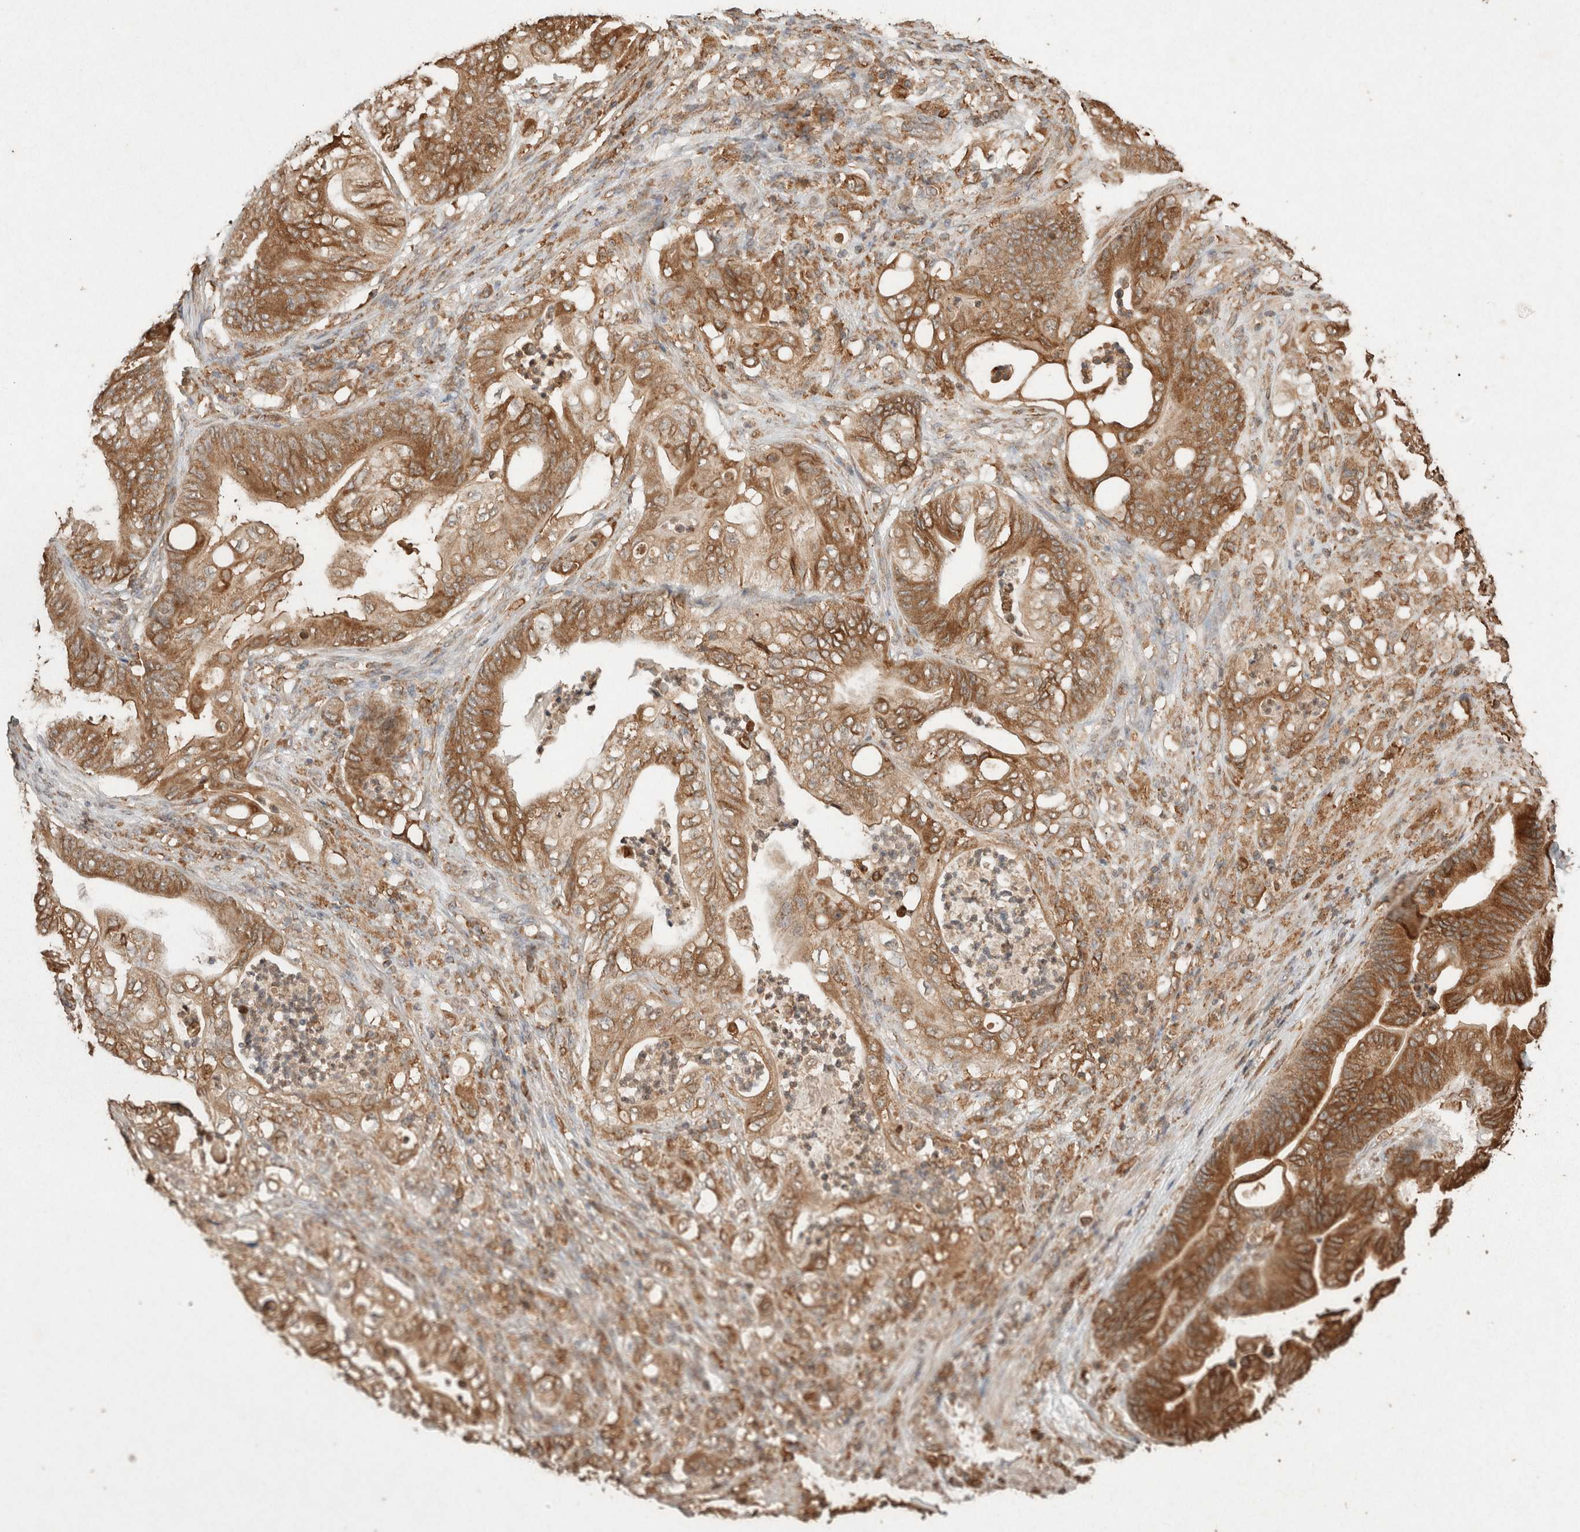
{"staining": {"intensity": "moderate", "quantity": ">75%", "location": "cytoplasmic/membranous"}, "tissue": "stomach cancer", "cell_type": "Tumor cells", "image_type": "cancer", "snomed": [{"axis": "morphology", "description": "Adenocarcinoma, NOS"}, {"axis": "topography", "description": "Stomach"}], "caption": "Human stomach cancer stained with a protein marker demonstrates moderate staining in tumor cells.", "gene": "ERAP1", "patient": {"sex": "female", "age": 73}}